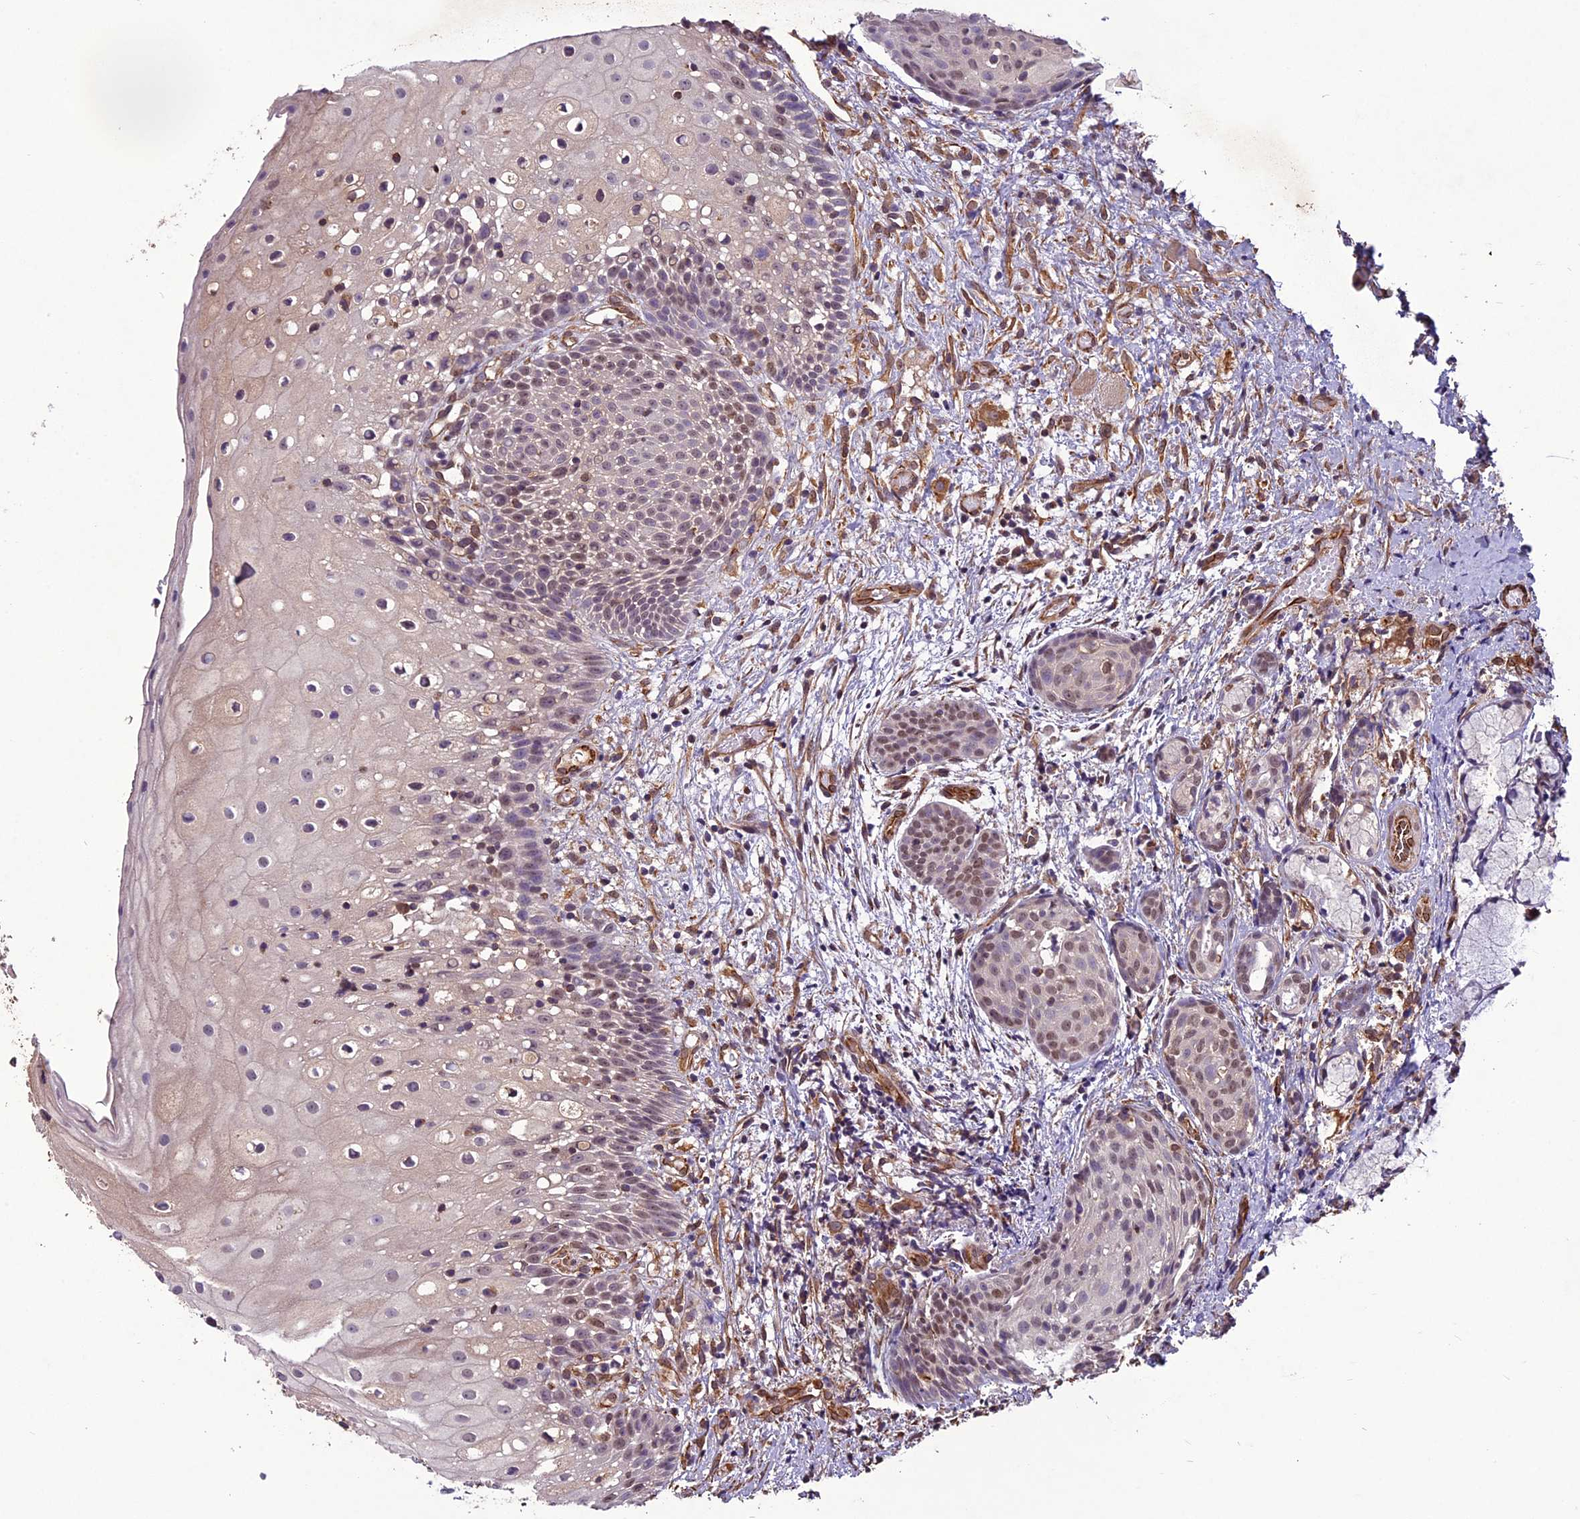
{"staining": {"intensity": "weak", "quantity": "25%-75%", "location": "nuclear"}, "tissue": "oral mucosa", "cell_type": "Squamous epithelial cells", "image_type": "normal", "snomed": [{"axis": "morphology", "description": "Normal tissue, NOS"}, {"axis": "topography", "description": "Oral tissue"}], "caption": "A low amount of weak nuclear expression is seen in about 25%-75% of squamous epithelial cells in benign oral mucosa.", "gene": "C3orf70", "patient": {"sex": "female", "age": 69}}